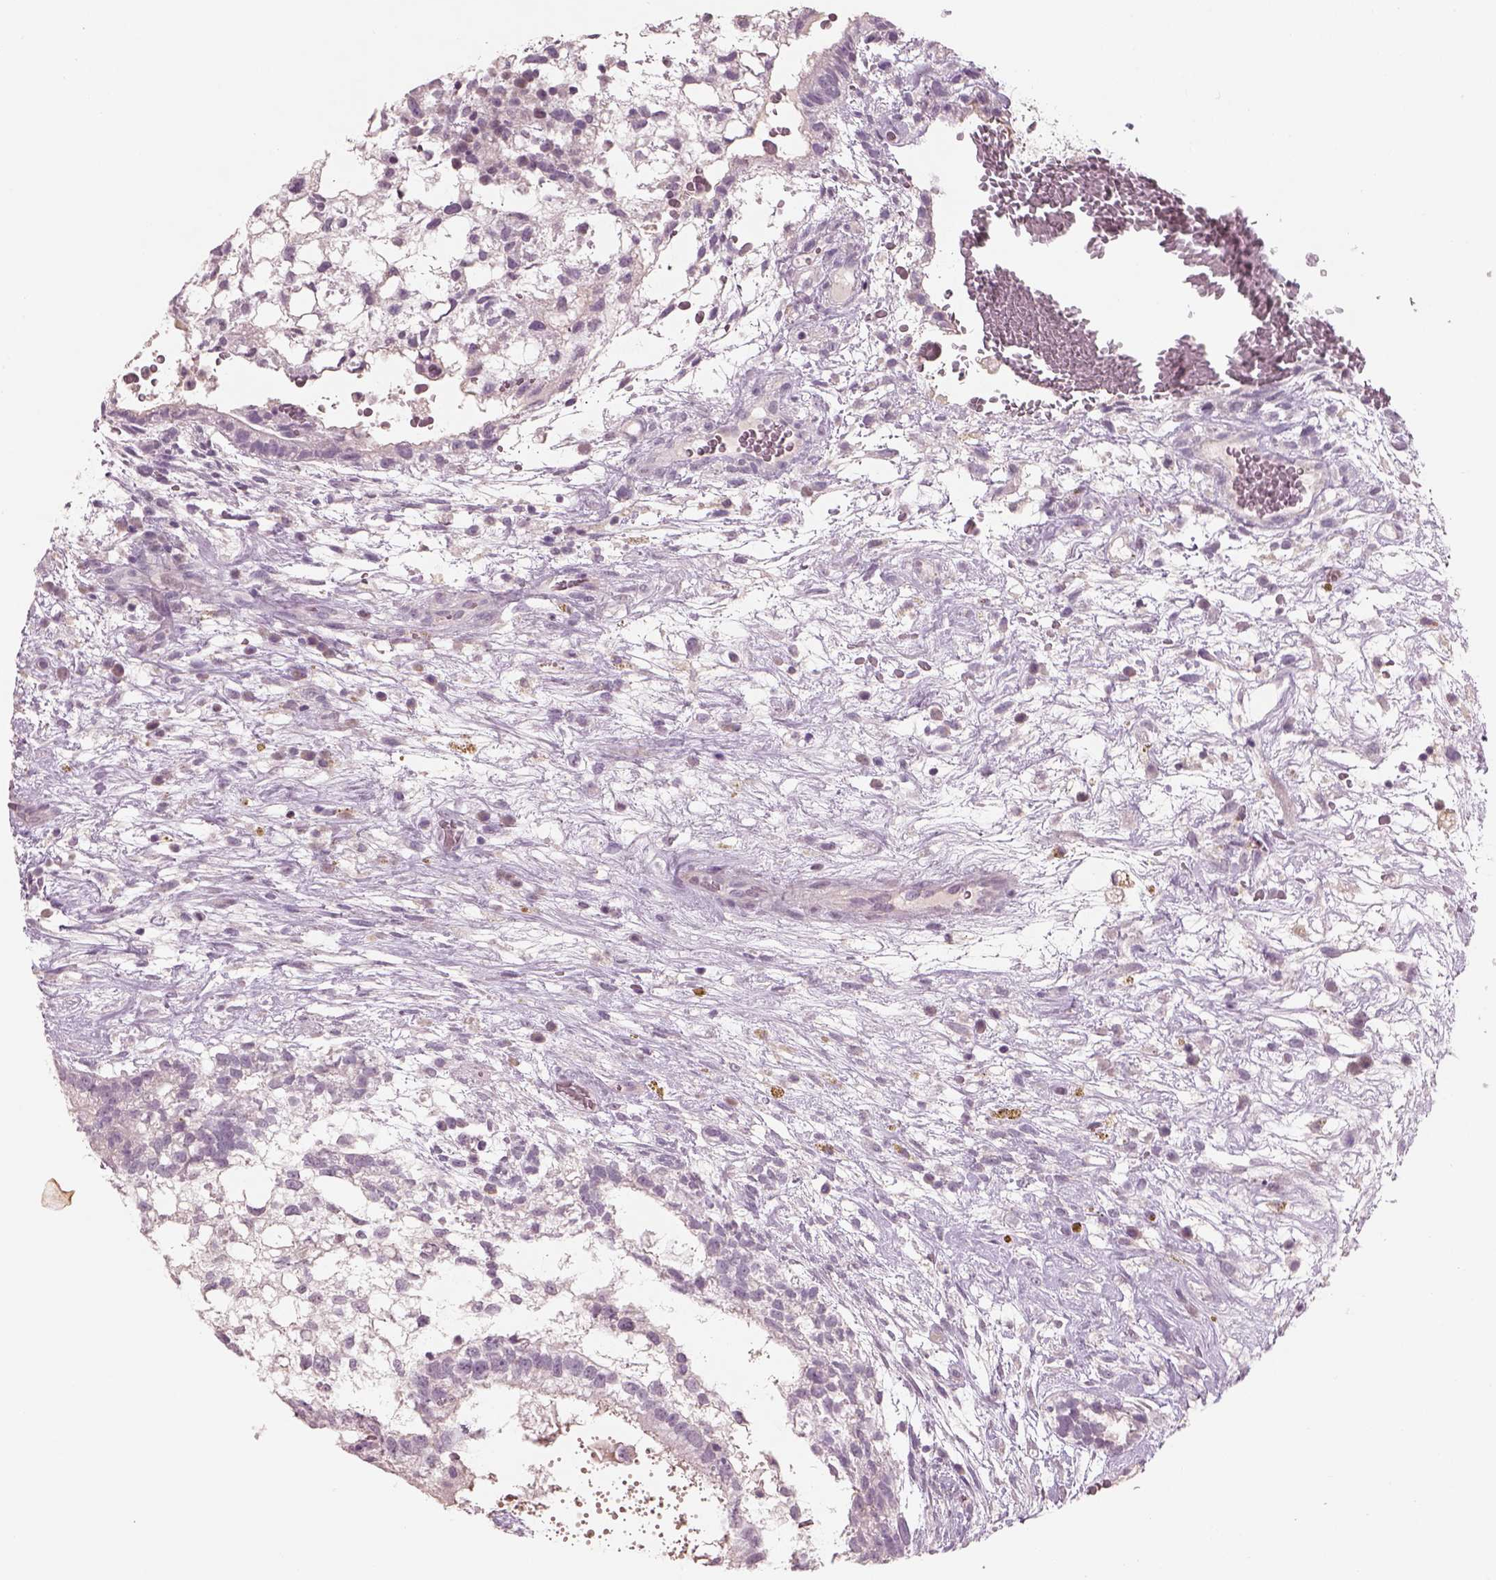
{"staining": {"intensity": "negative", "quantity": "none", "location": "none"}, "tissue": "testis cancer", "cell_type": "Tumor cells", "image_type": "cancer", "snomed": [{"axis": "morphology", "description": "Normal tissue, NOS"}, {"axis": "morphology", "description": "Carcinoma, Embryonal, NOS"}, {"axis": "topography", "description": "Testis"}], "caption": "DAB (3,3'-diaminobenzidine) immunohistochemical staining of human testis cancer displays no significant positivity in tumor cells. (DAB (3,3'-diaminobenzidine) immunohistochemistry visualized using brightfield microscopy, high magnification).", "gene": "PENK", "patient": {"sex": "male", "age": 32}}